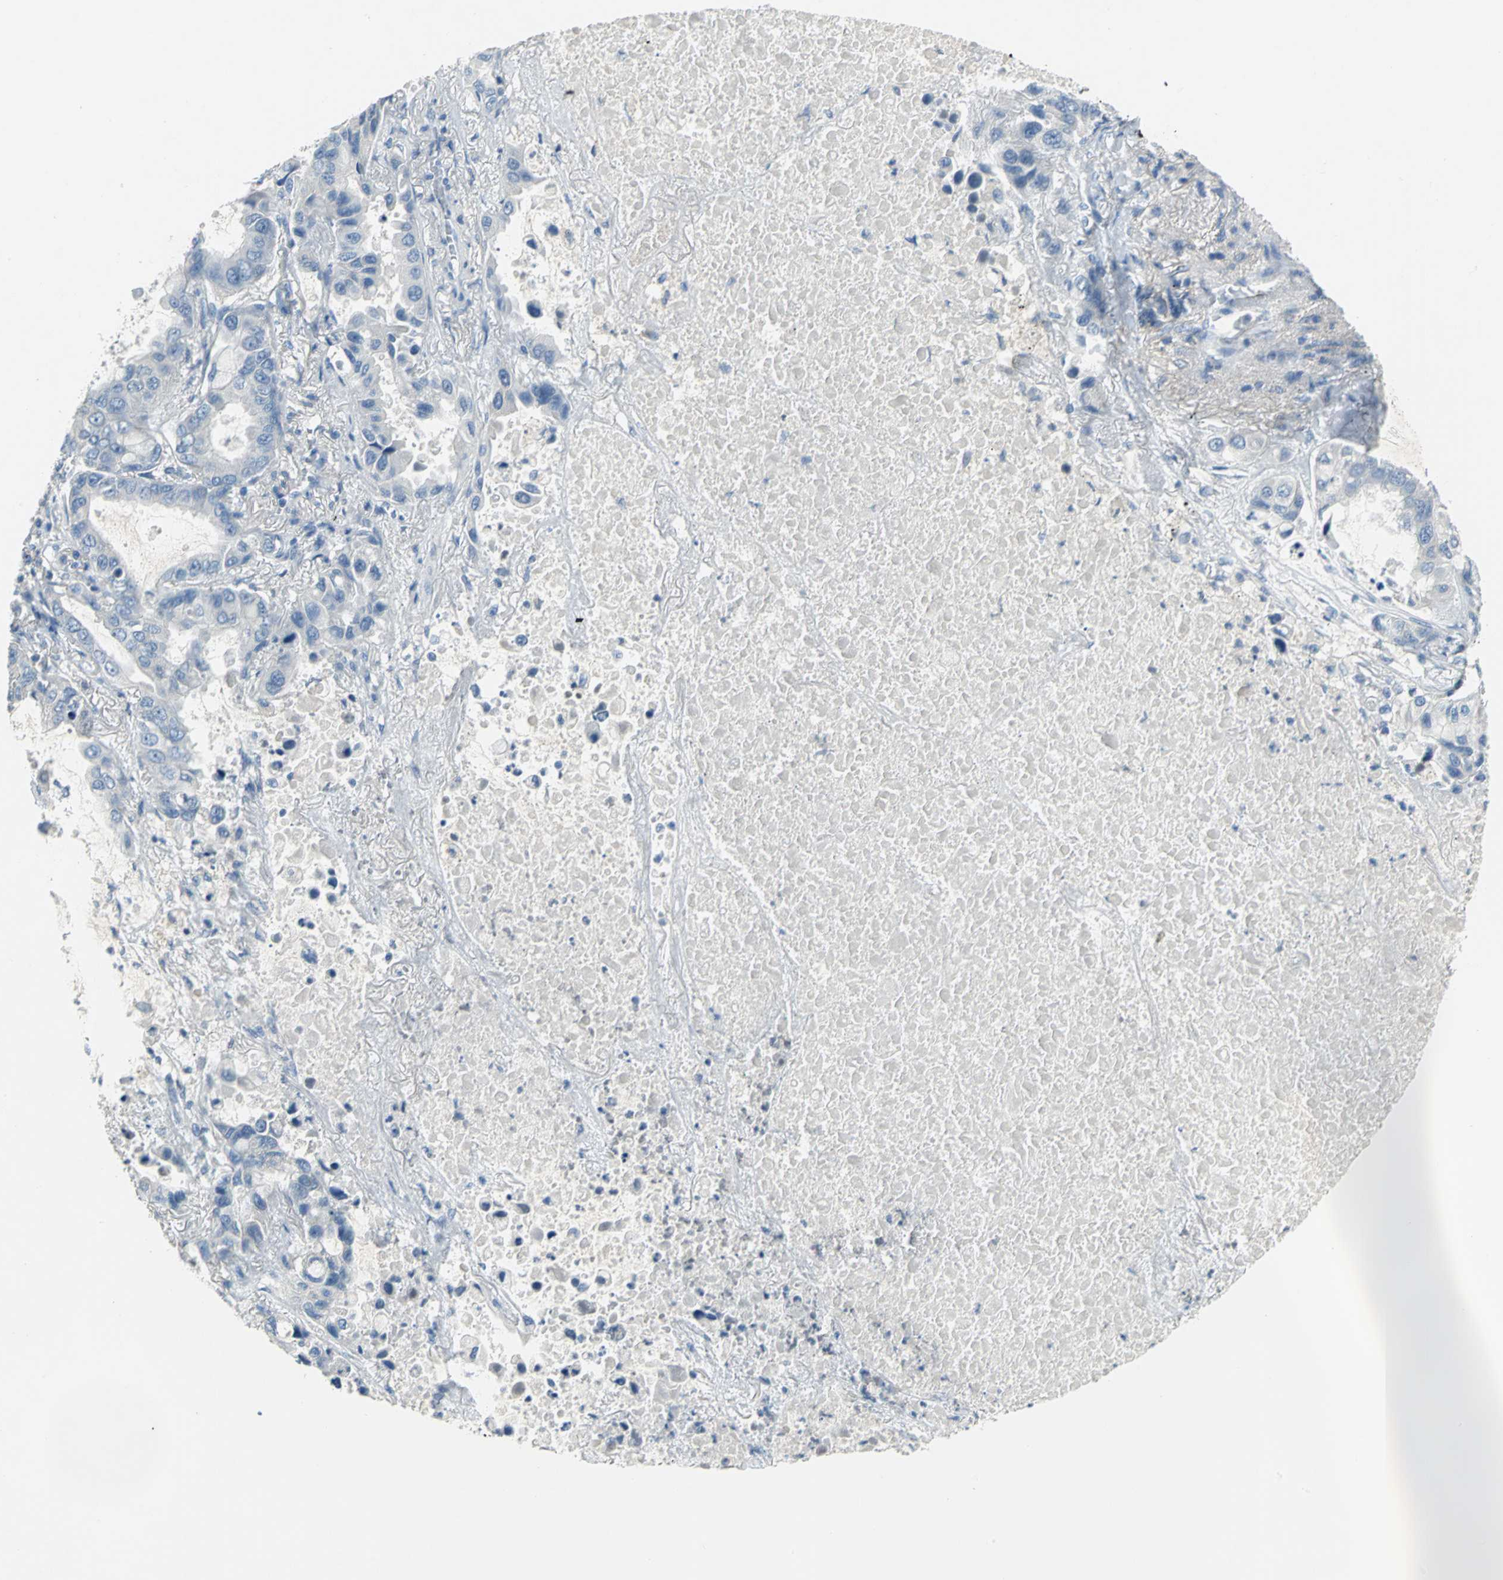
{"staining": {"intensity": "negative", "quantity": "none", "location": "none"}, "tissue": "lung cancer", "cell_type": "Tumor cells", "image_type": "cancer", "snomed": [{"axis": "morphology", "description": "Adenocarcinoma, NOS"}, {"axis": "topography", "description": "Lung"}], "caption": "Tumor cells show no significant positivity in lung cancer.", "gene": "PTGDS", "patient": {"sex": "male", "age": 64}}